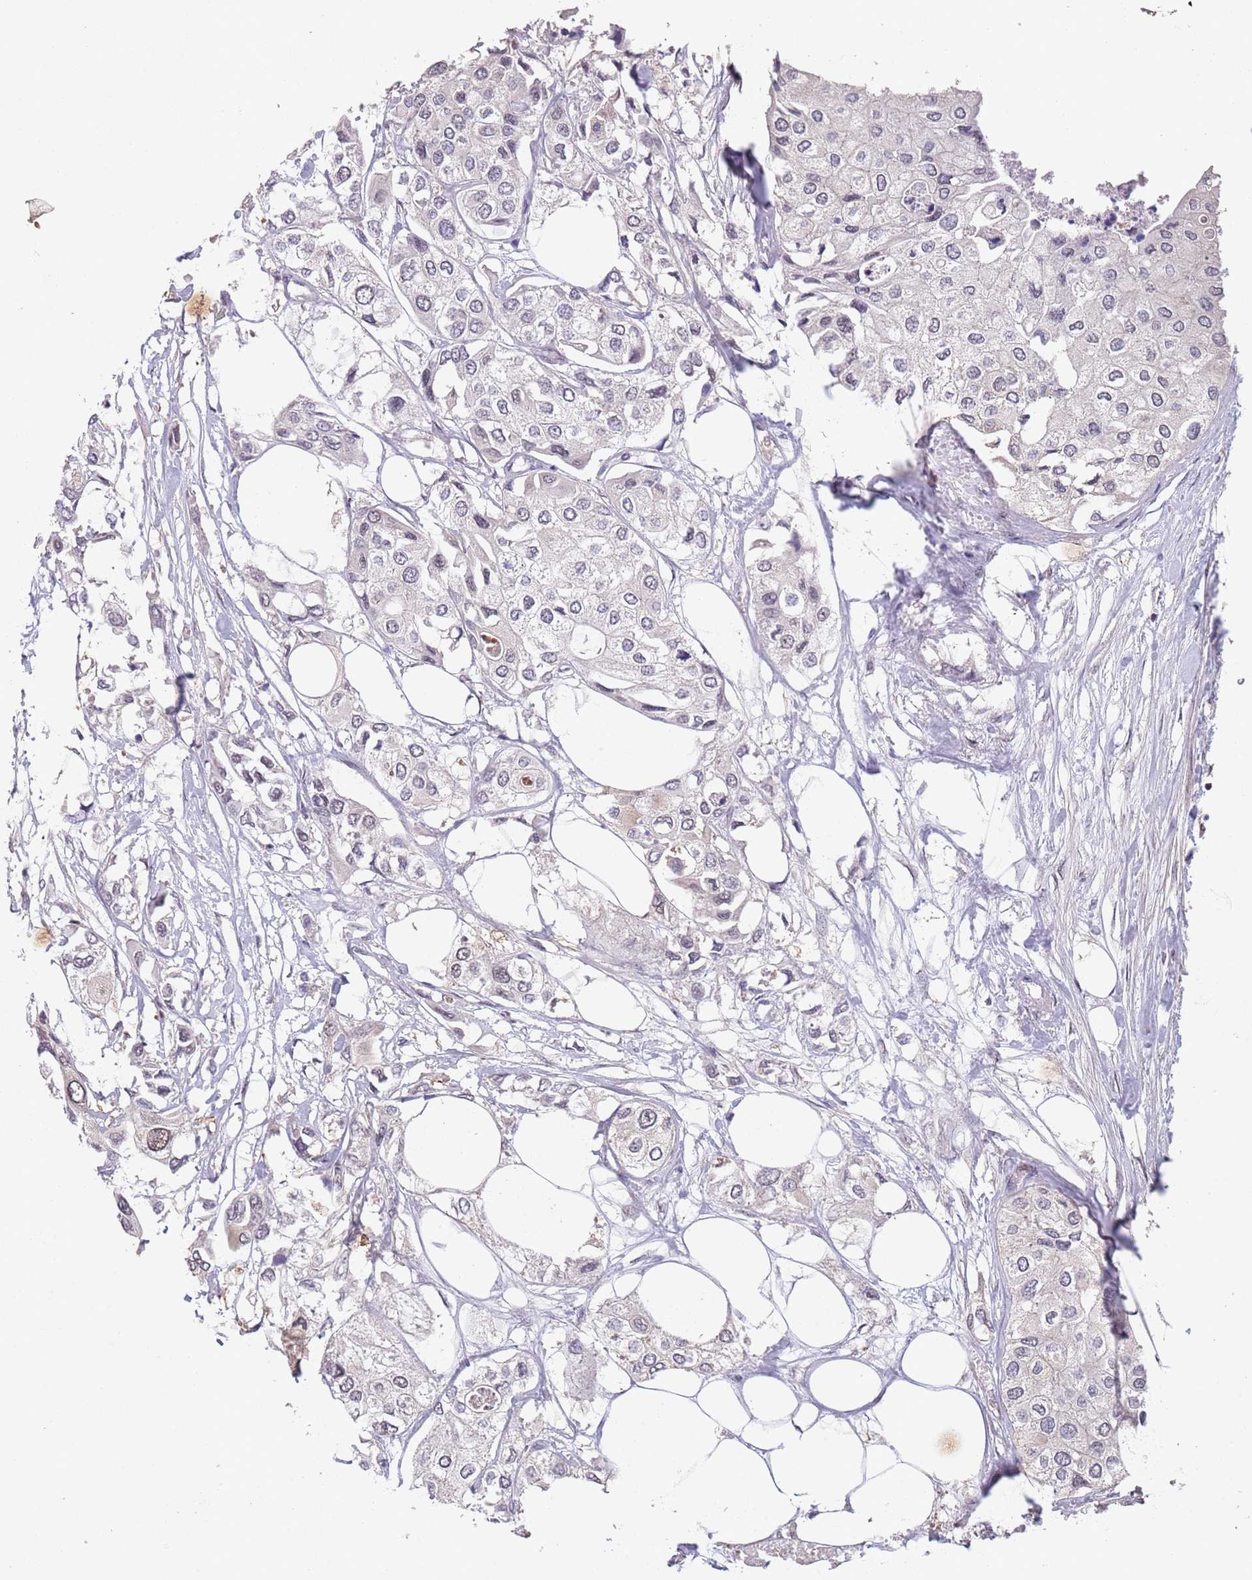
{"staining": {"intensity": "negative", "quantity": "none", "location": "none"}, "tissue": "urothelial cancer", "cell_type": "Tumor cells", "image_type": "cancer", "snomed": [{"axis": "morphology", "description": "Urothelial carcinoma, High grade"}, {"axis": "topography", "description": "Urinary bladder"}], "caption": "The image shows no staining of tumor cells in urothelial cancer.", "gene": "CIZ1", "patient": {"sex": "male", "age": 64}}